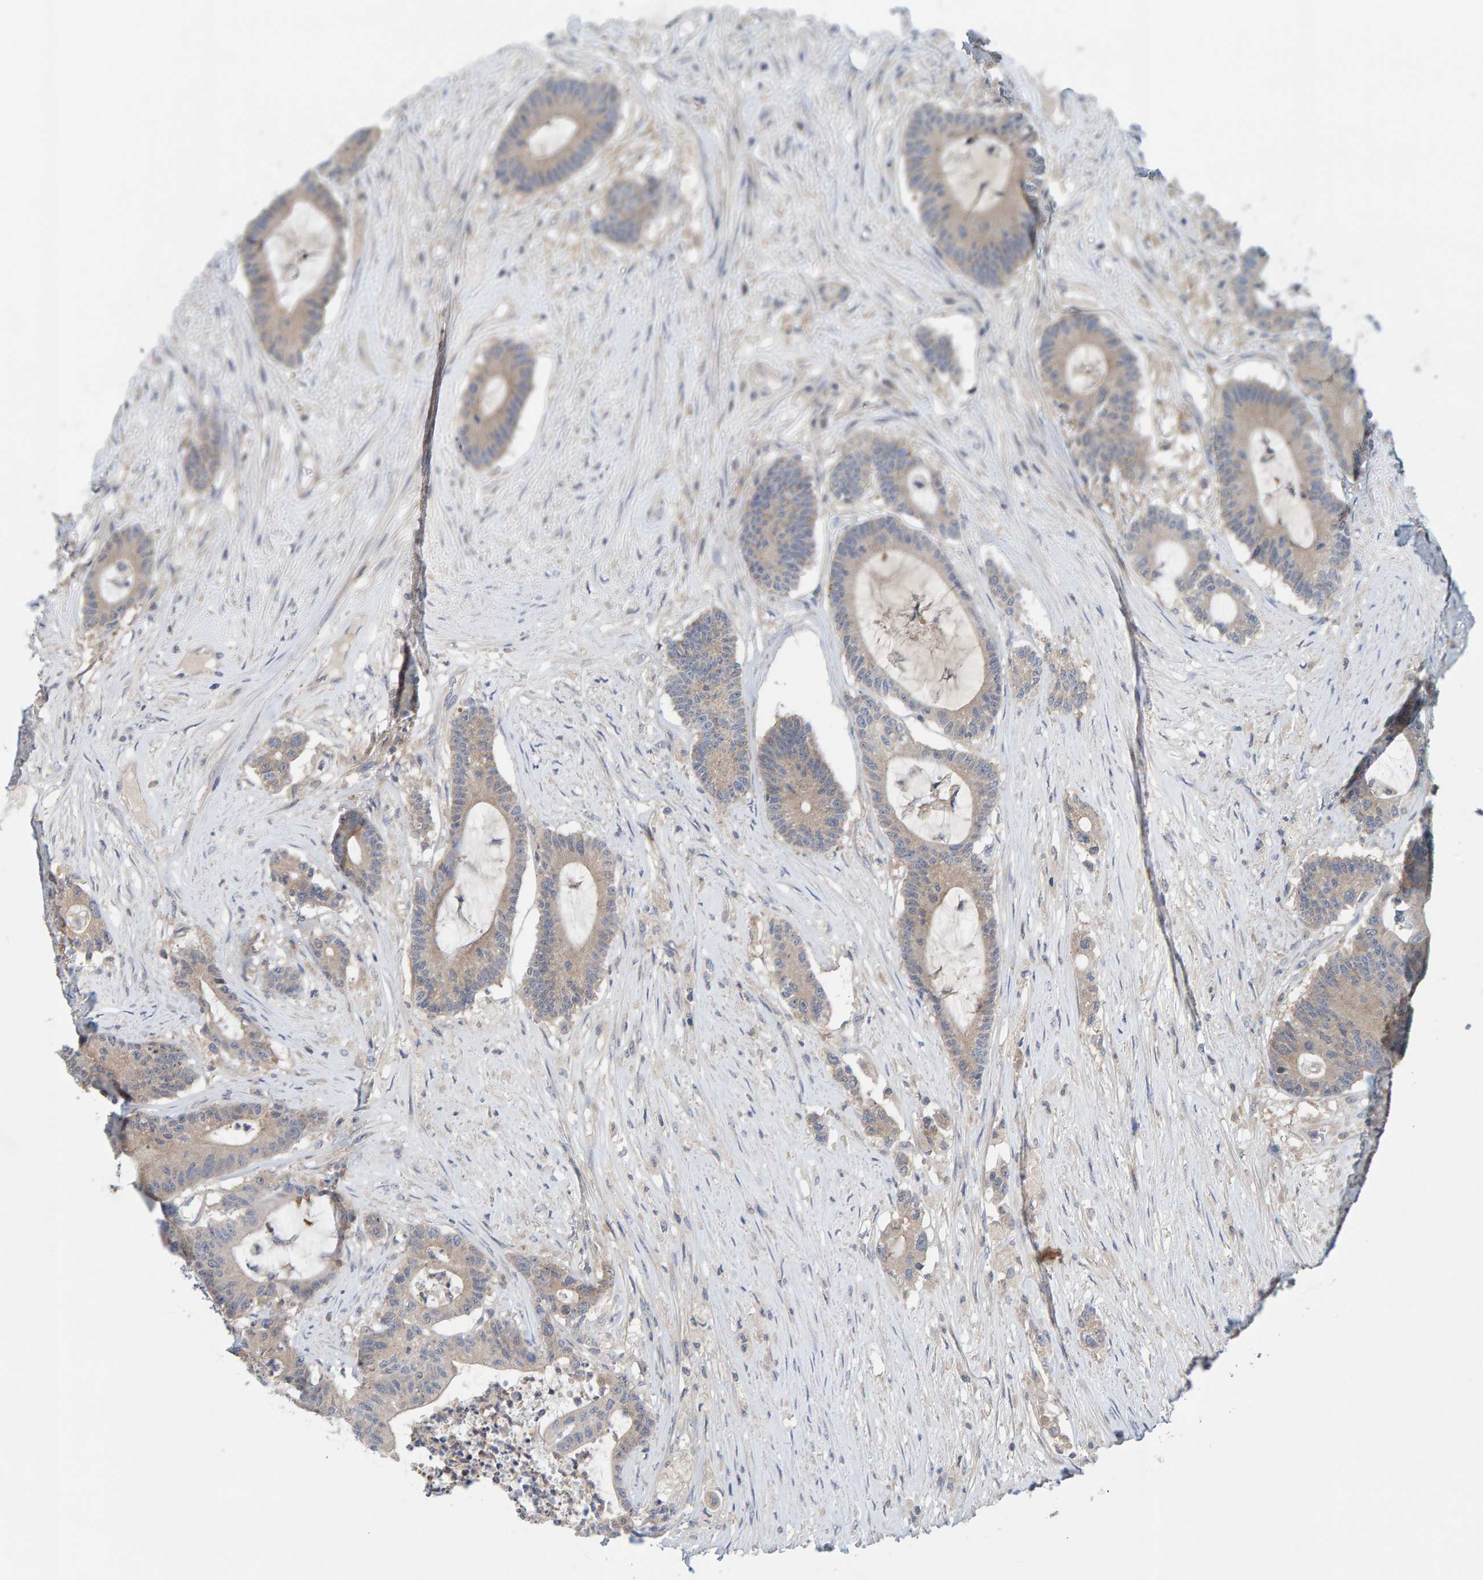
{"staining": {"intensity": "weak", "quantity": "<25%", "location": "cytoplasmic/membranous"}, "tissue": "colorectal cancer", "cell_type": "Tumor cells", "image_type": "cancer", "snomed": [{"axis": "morphology", "description": "Adenocarcinoma, NOS"}, {"axis": "topography", "description": "Colon"}], "caption": "Photomicrograph shows no significant protein positivity in tumor cells of colorectal adenocarcinoma. The staining was performed using DAB (3,3'-diaminobenzidine) to visualize the protein expression in brown, while the nuclei were stained in blue with hematoxylin (Magnification: 20x).", "gene": "TATDN1", "patient": {"sex": "female", "age": 84}}